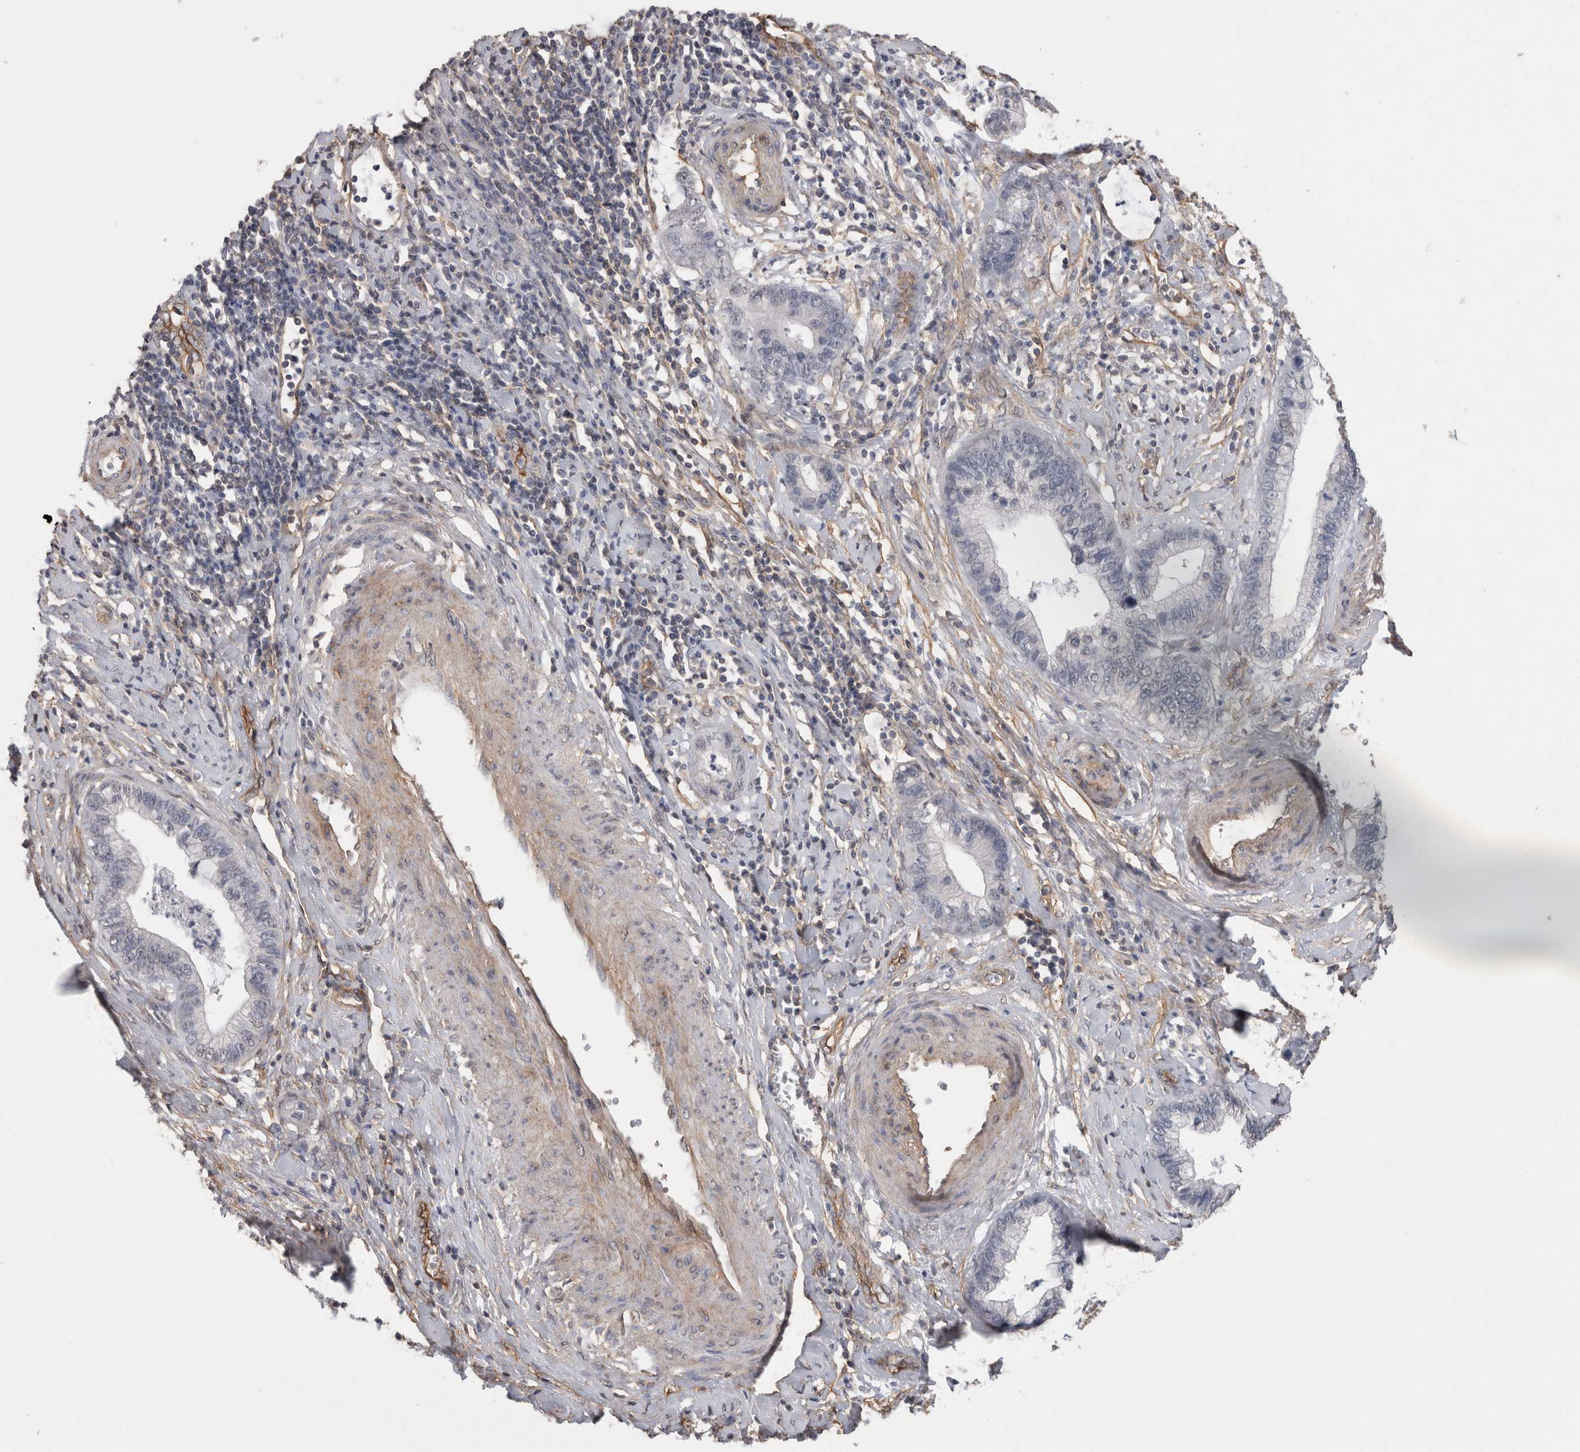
{"staining": {"intensity": "negative", "quantity": "none", "location": "none"}, "tissue": "cervical cancer", "cell_type": "Tumor cells", "image_type": "cancer", "snomed": [{"axis": "morphology", "description": "Adenocarcinoma, NOS"}, {"axis": "topography", "description": "Cervix"}], "caption": "Immunohistochemistry (IHC) image of human cervical cancer stained for a protein (brown), which displays no positivity in tumor cells.", "gene": "RECK", "patient": {"sex": "female", "age": 44}}